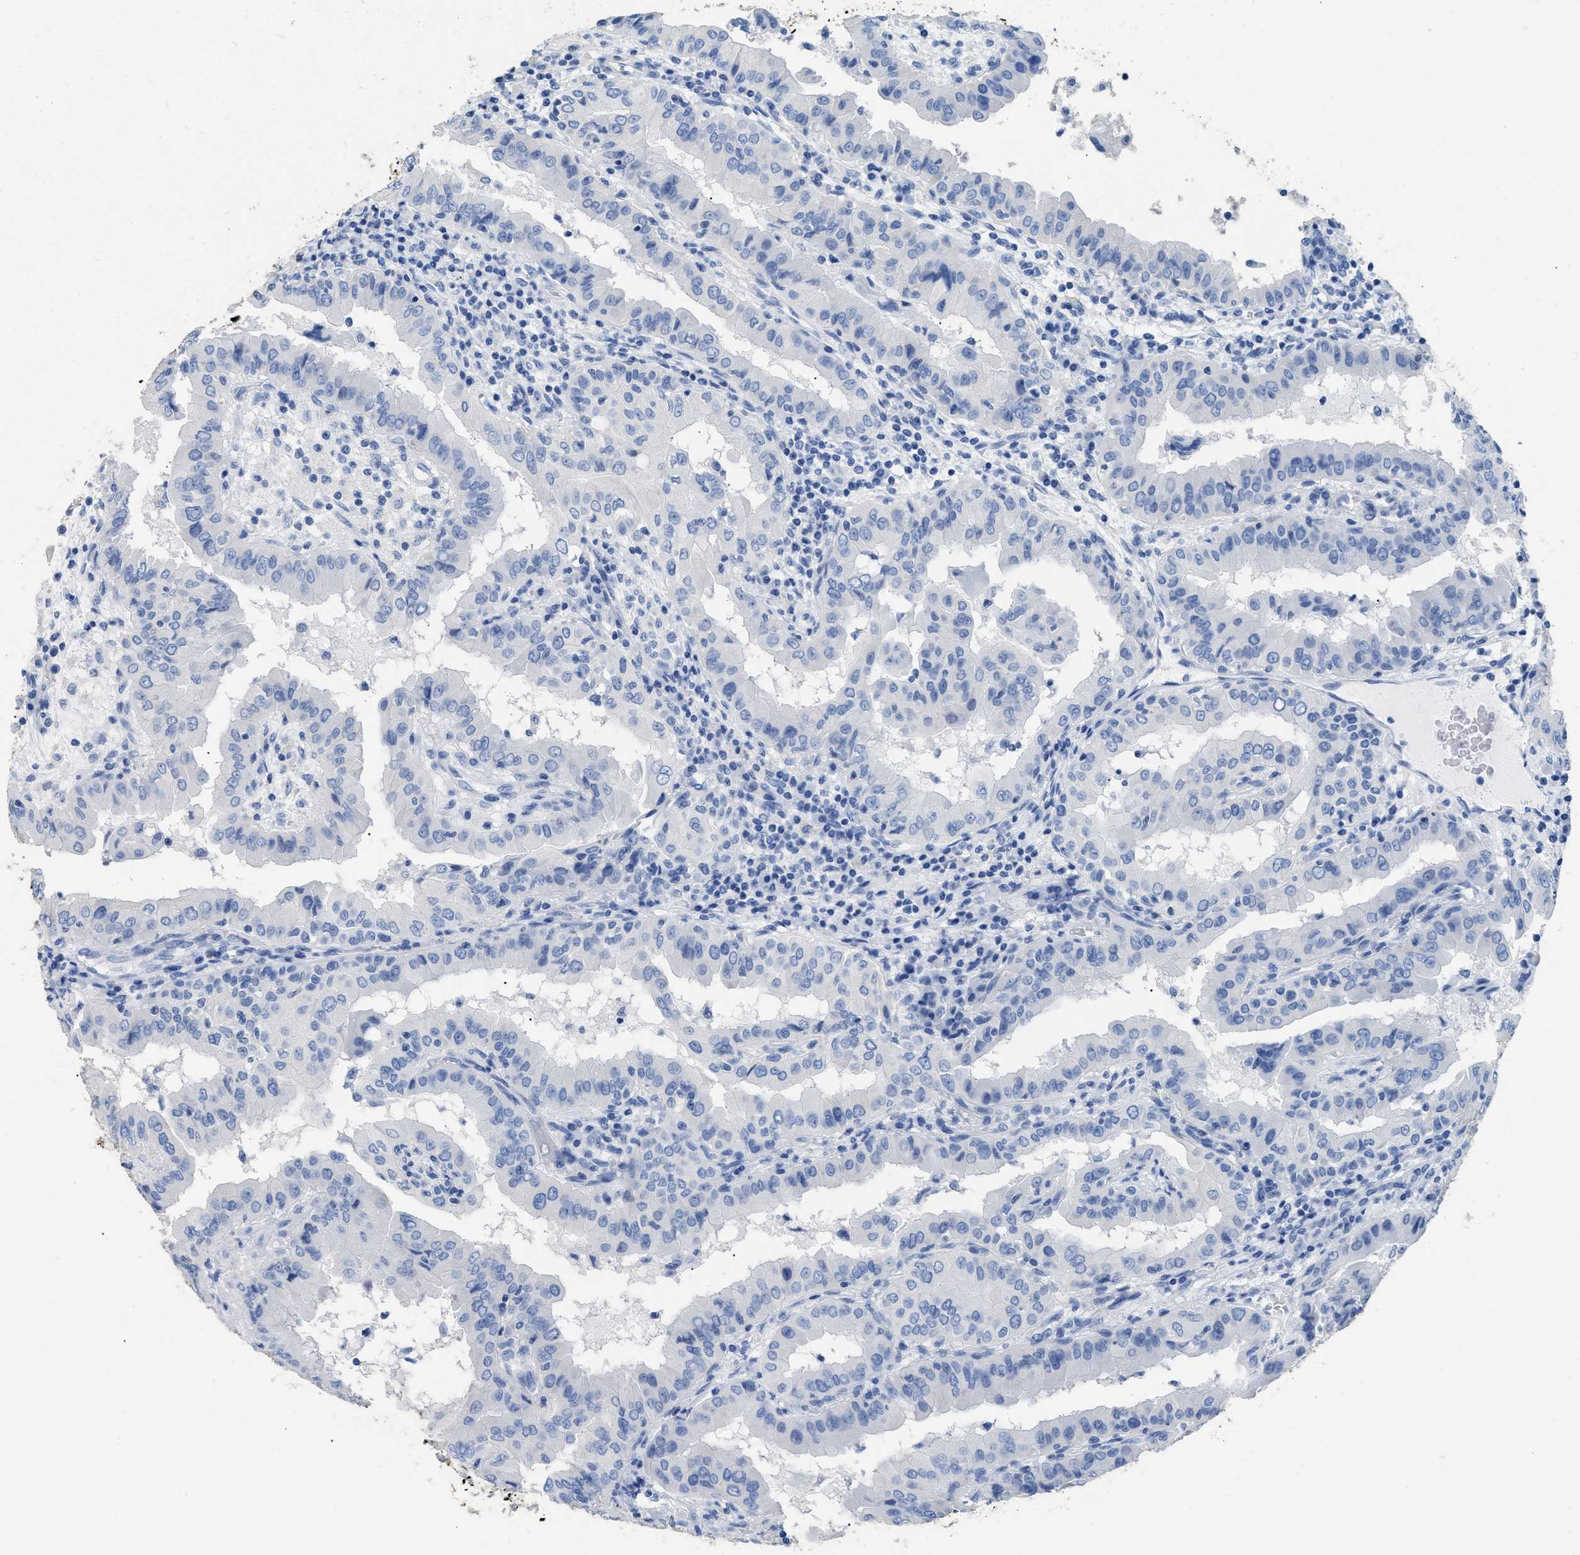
{"staining": {"intensity": "negative", "quantity": "none", "location": "none"}, "tissue": "thyroid cancer", "cell_type": "Tumor cells", "image_type": "cancer", "snomed": [{"axis": "morphology", "description": "Papillary adenocarcinoma, NOS"}, {"axis": "topography", "description": "Thyroid gland"}], "caption": "The micrograph displays no staining of tumor cells in thyroid cancer.", "gene": "DLC1", "patient": {"sex": "male", "age": 33}}